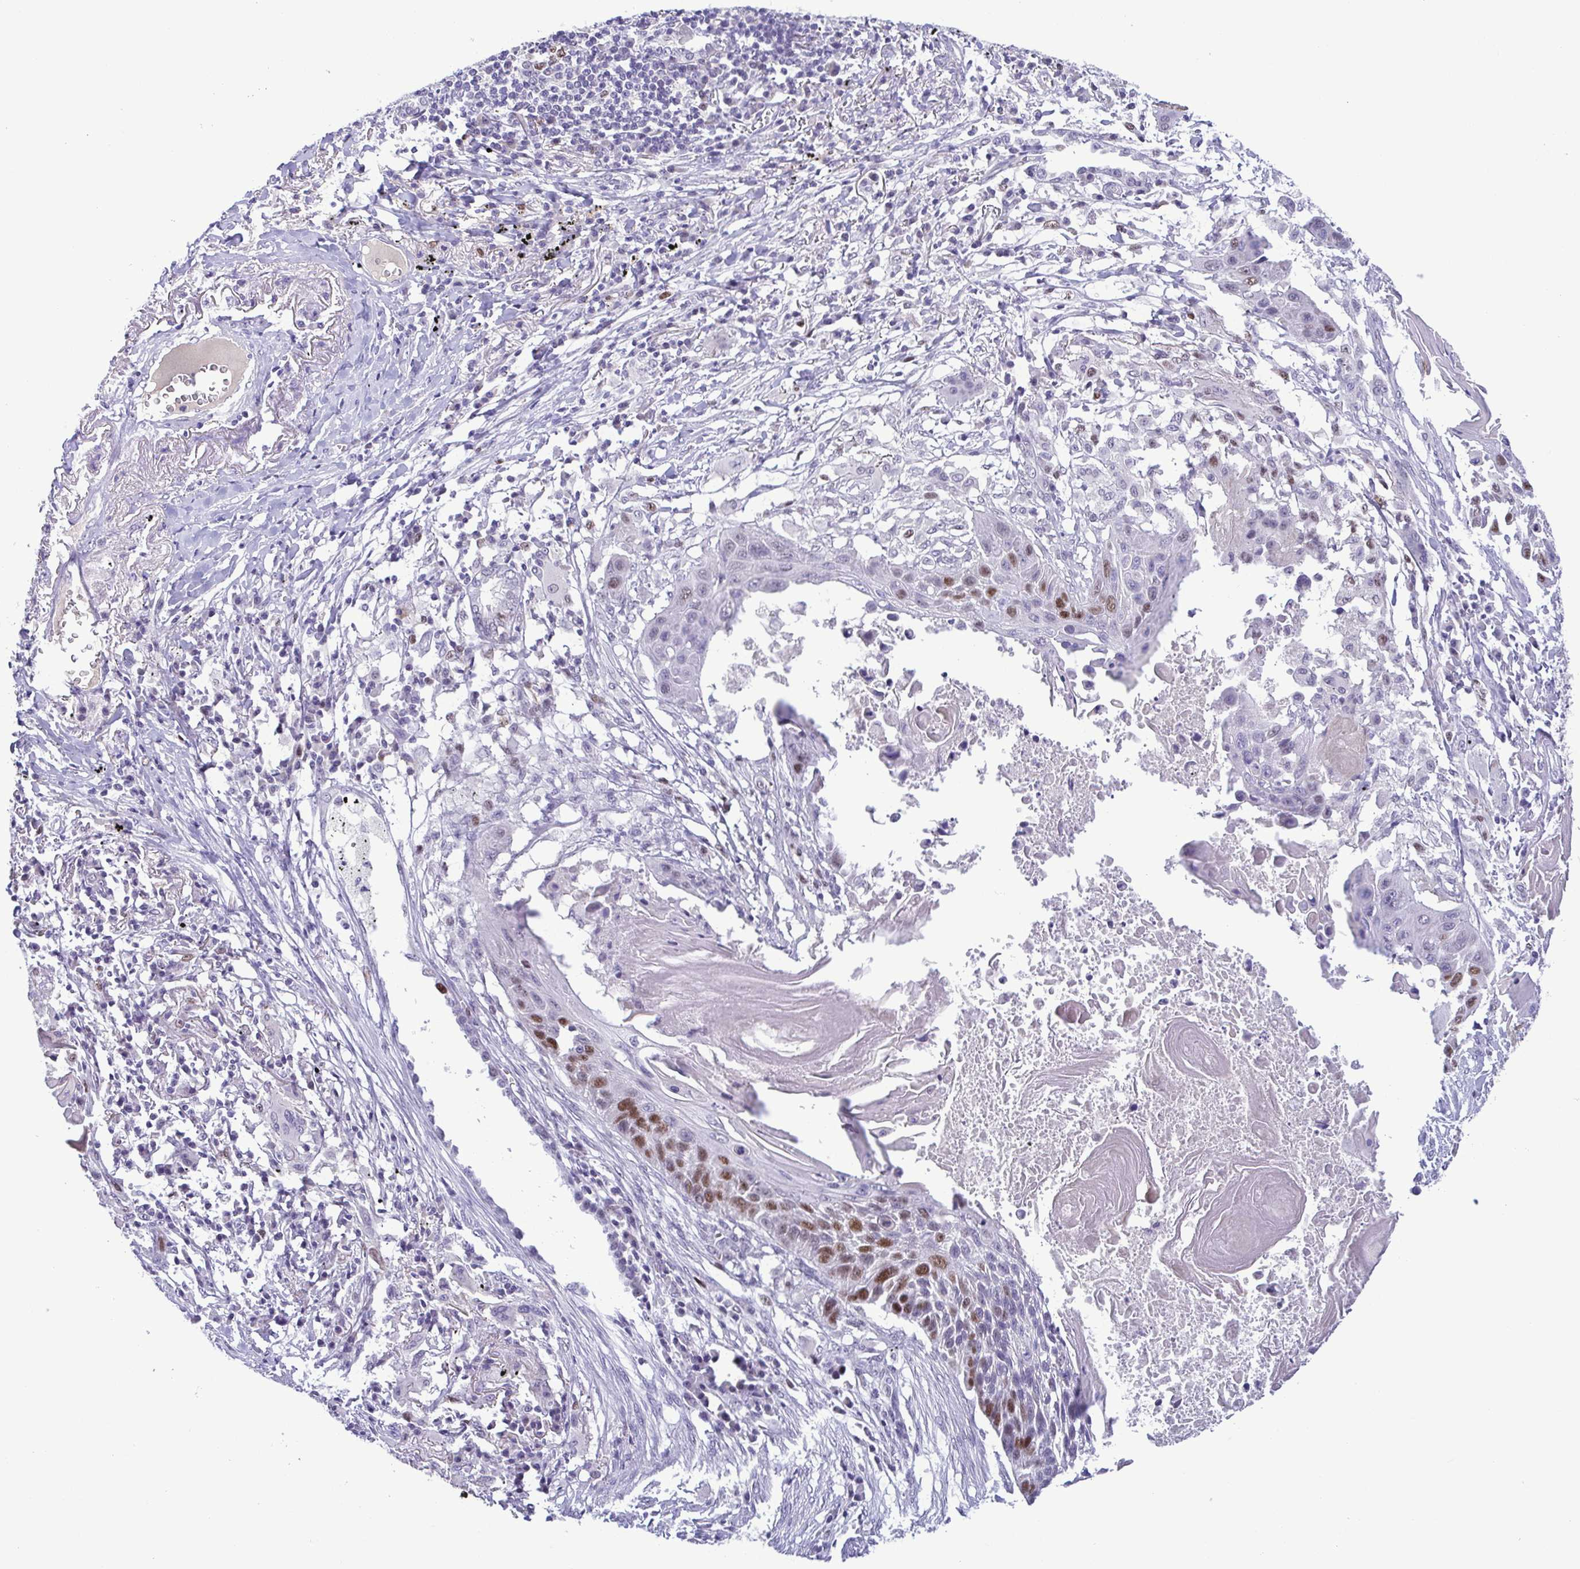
{"staining": {"intensity": "moderate", "quantity": "<25%", "location": "nuclear"}, "tissue": "lung cancer", "cell_type": "Tumor cells", "image_type": "cancer", "snomed": [{"axis": "morphology", "description": "Squamous cell carcinoma, NOS"}, {"axis": "topography", "description": "Lung"}], "caption": "Lung cancer stained for a protein (brown) reveals moderate nuclear positive expression in about <25% of tumor cells.", "gene": "TIPIN", "patient": {"sex": "male", "age": 78}}